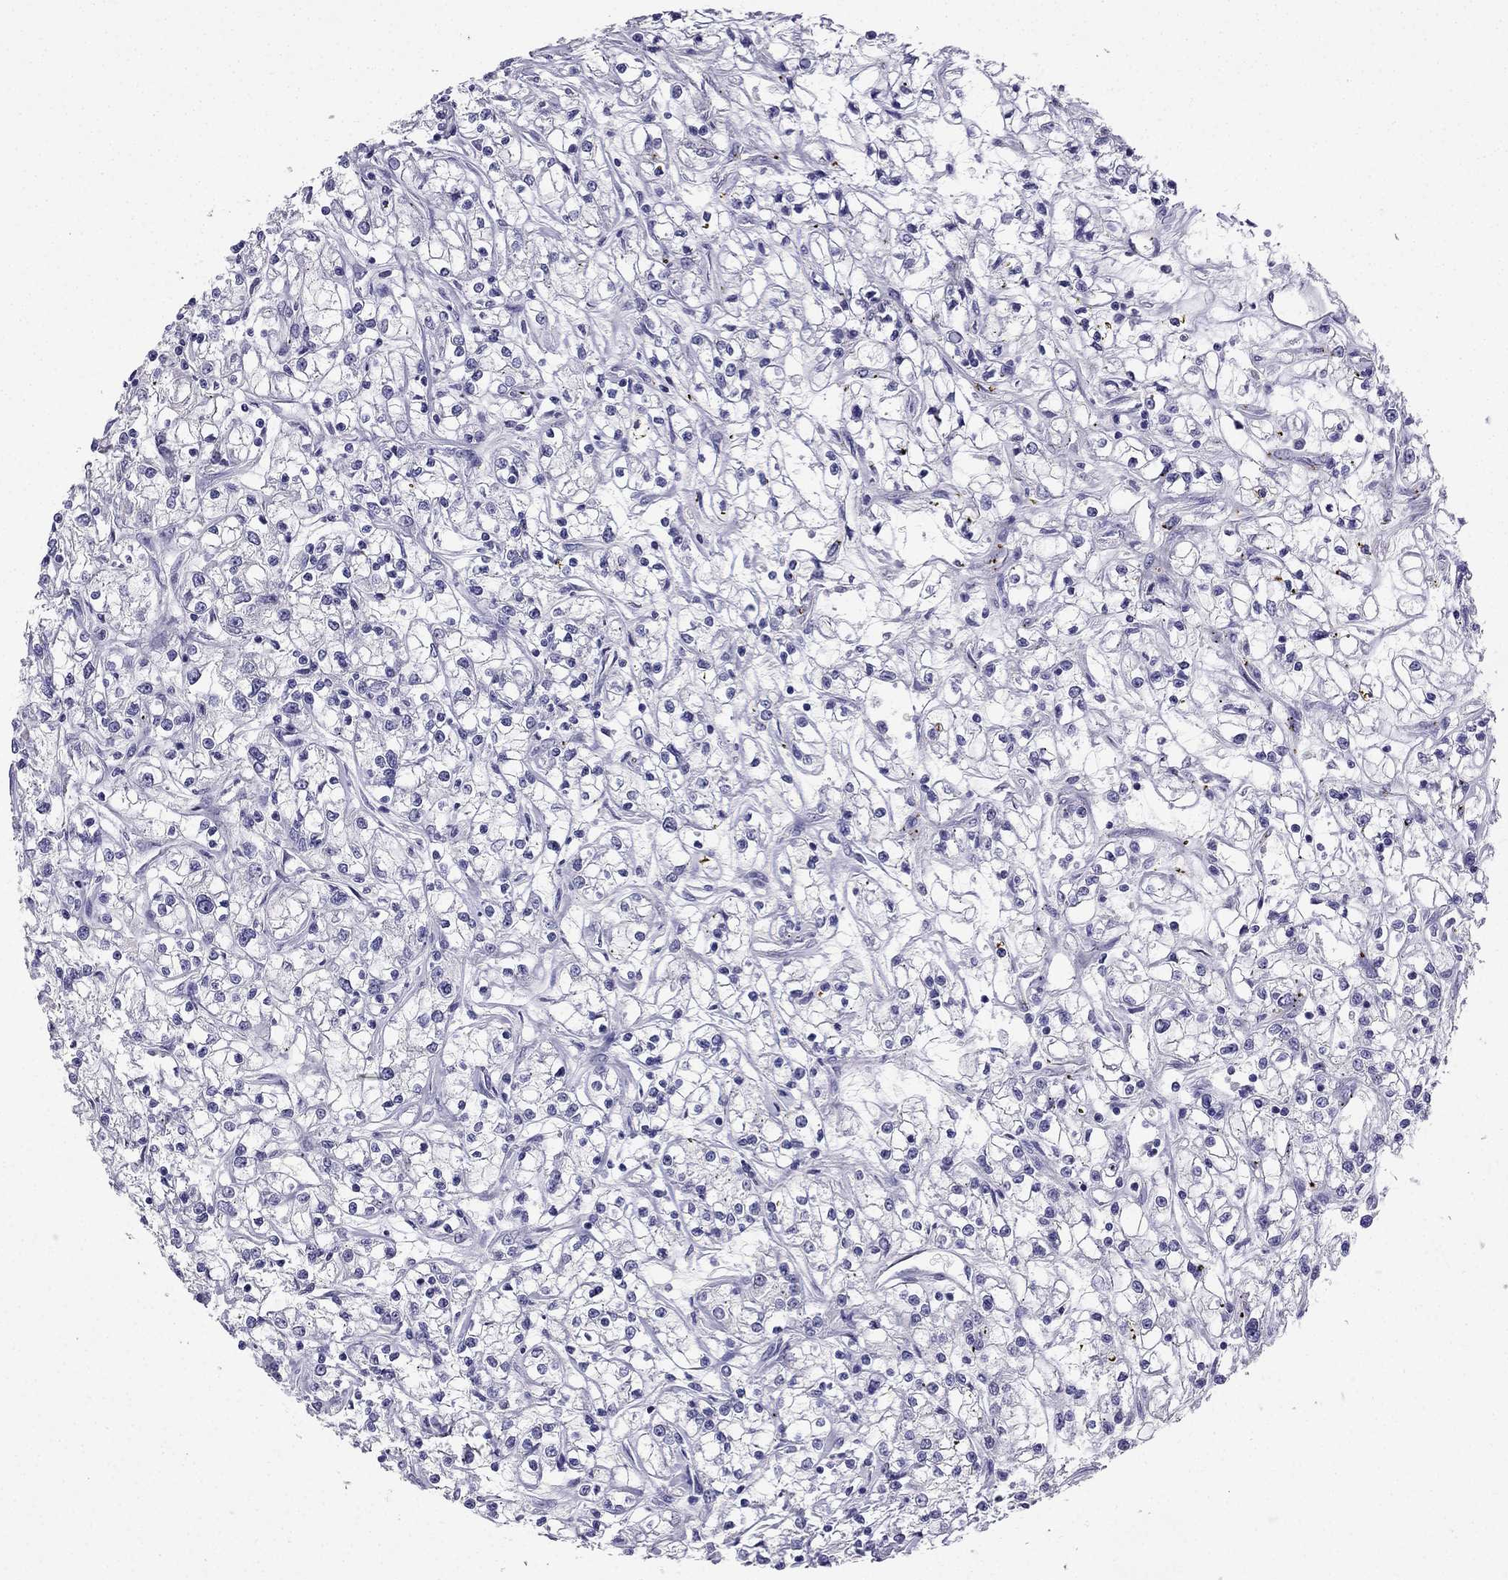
{"staining": {"intensity": "negative", "quantity": "none", "location": "none"}, "tissue": "renal cancer", "cell_type": "Tumor cells", "image_type": "cancer", "snomed": [{"axis": "morphology", "description": "Adenocarcinoma, NOS"}, {"axis": "topography", "description": "Kidney"}], "caption": "Tumor cells show no significant protein expression in renal adenocarcinoma. The staining was performed using DAB to visualize the protein expression in brown, while the nuclei were stained in blue with hematoxylin (Magnification: 20x).", "gene": "NPTX1", "patient": {"sex": "female", "age": 59}}